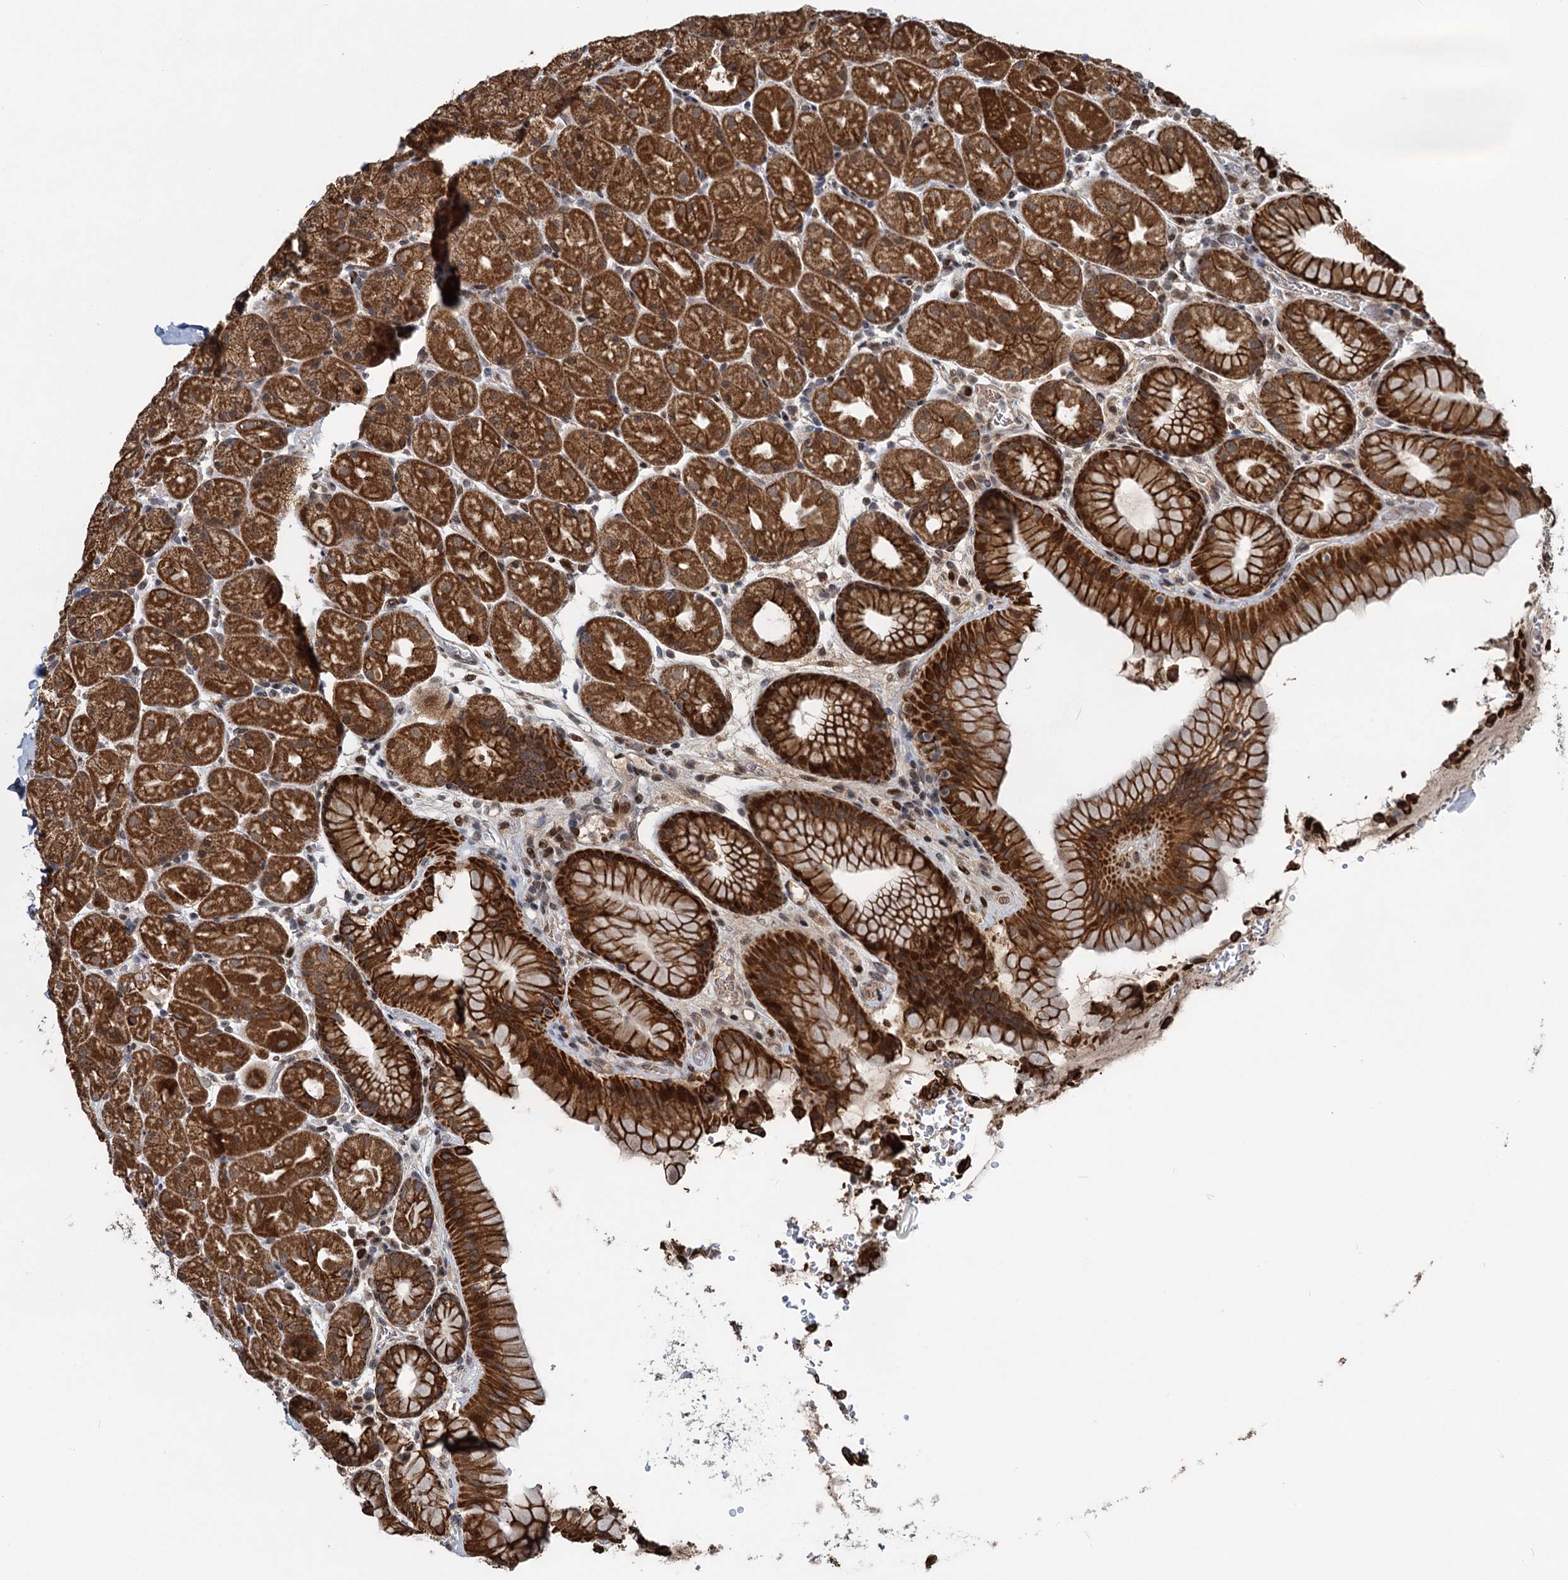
{"staining": {"intensity": "strong", "quantity": ">75%", "location": "cytoplasmic/membranous,nuclear"}, "tissue": "stomach", "cell_type": "Glandular cells", "image_type": "normal", "snomed": [{"axis": "morphology", "description": "Normal tissue, NOS"}, {"axis": "topography", "description": "Stomach, upper"}, {"axis": "topography", "description": "Stomach, lower"}], "caption": "Glandular cells exhibit high levels of strong cytoplasmic/membranous,nuclear positivity in approximately >75% of cells in unremarkable human stomach.", "gene": "RITA1", "patient": {"sex": "male", "age": 67}}